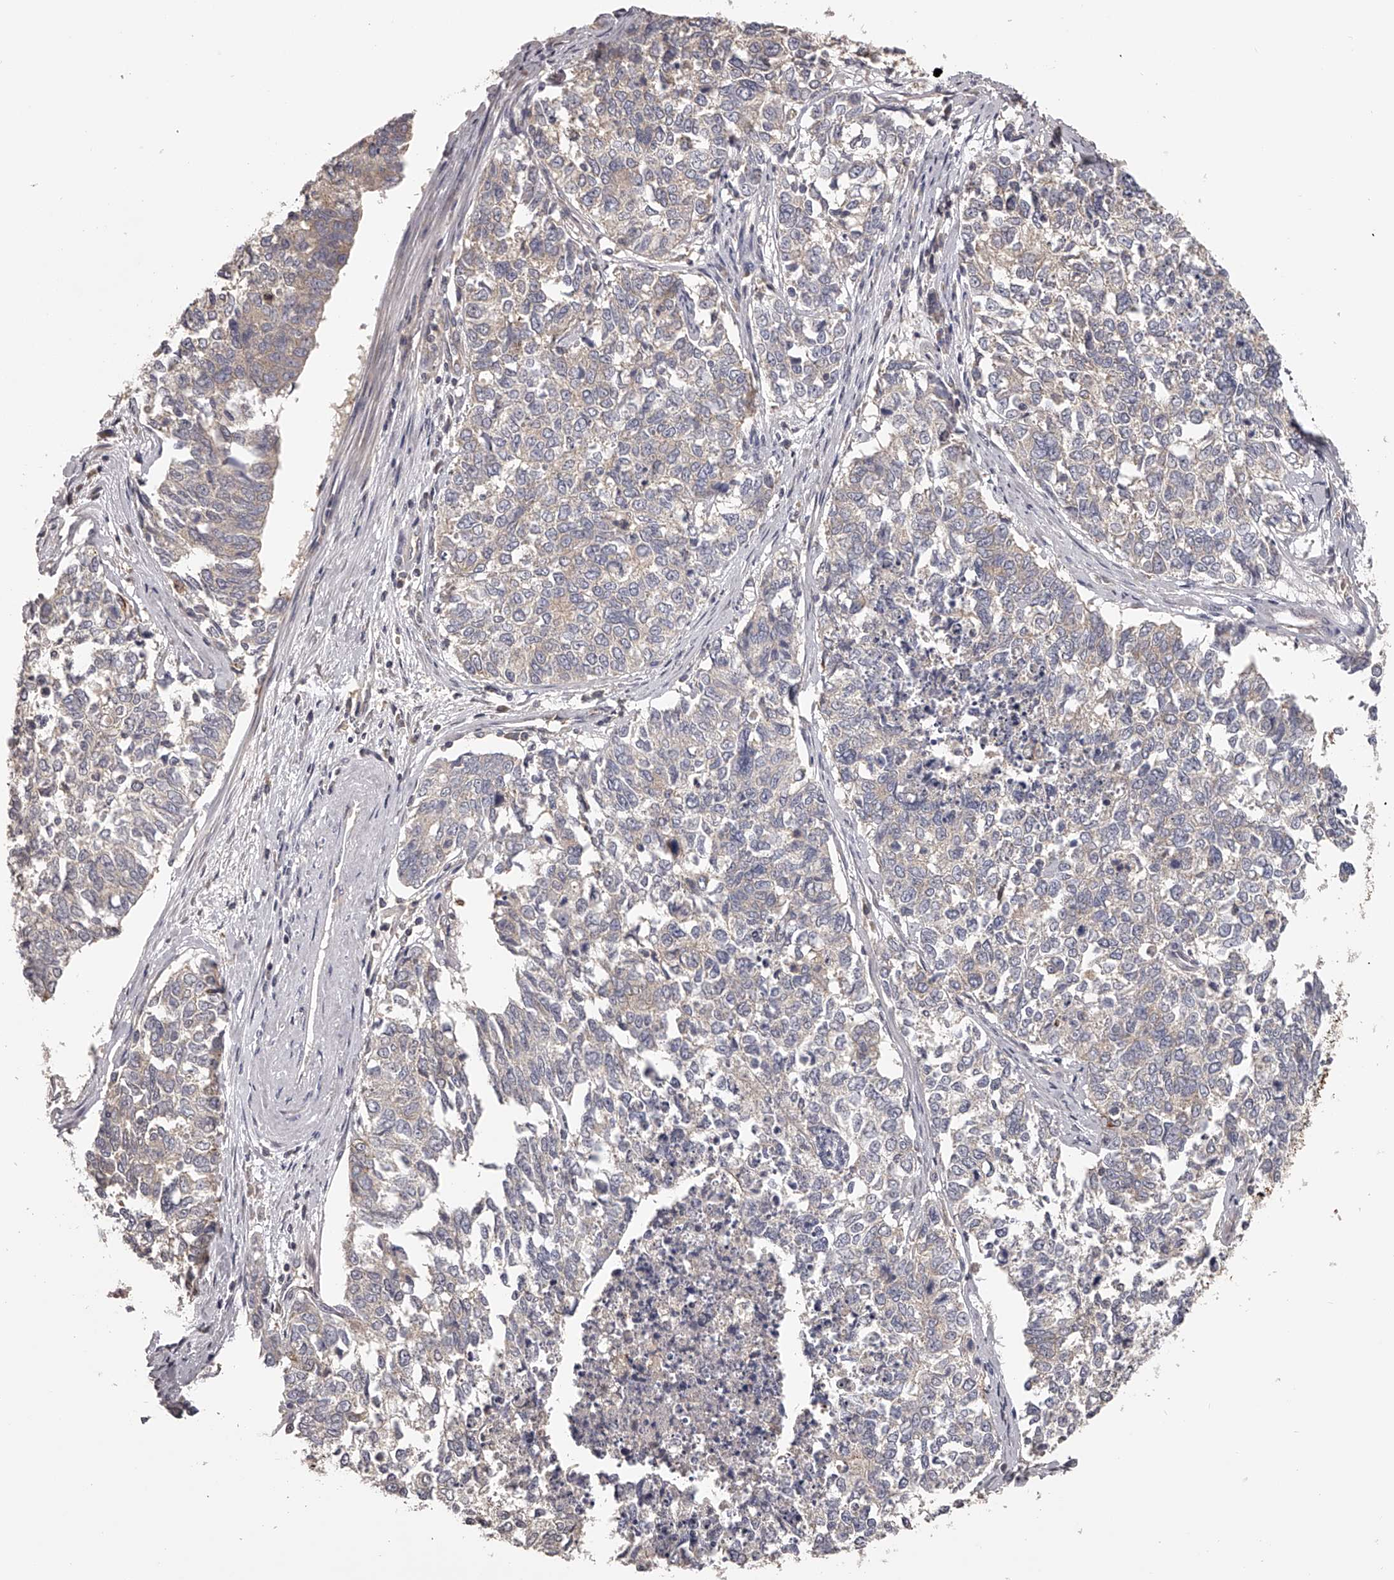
{"staining": {"intensity": "weak", "quantity": "<25%", "location": "cytoplasmic/membranous"}, "tissue": "cervical cancer", "cell_type": "Tumor cells", "image_type": "cancer", "snomed": [{"axis": "morphology", "description": "Squamous cell carcinoma, NOS"}, {"axis": "topography", "description": "Cervix"}], "caption": "Protein analysis of cervical cancer exhibits no significant staining in tumor cells.", "gene": "TNN", "patient": {"sex": "female", "age": 63}}